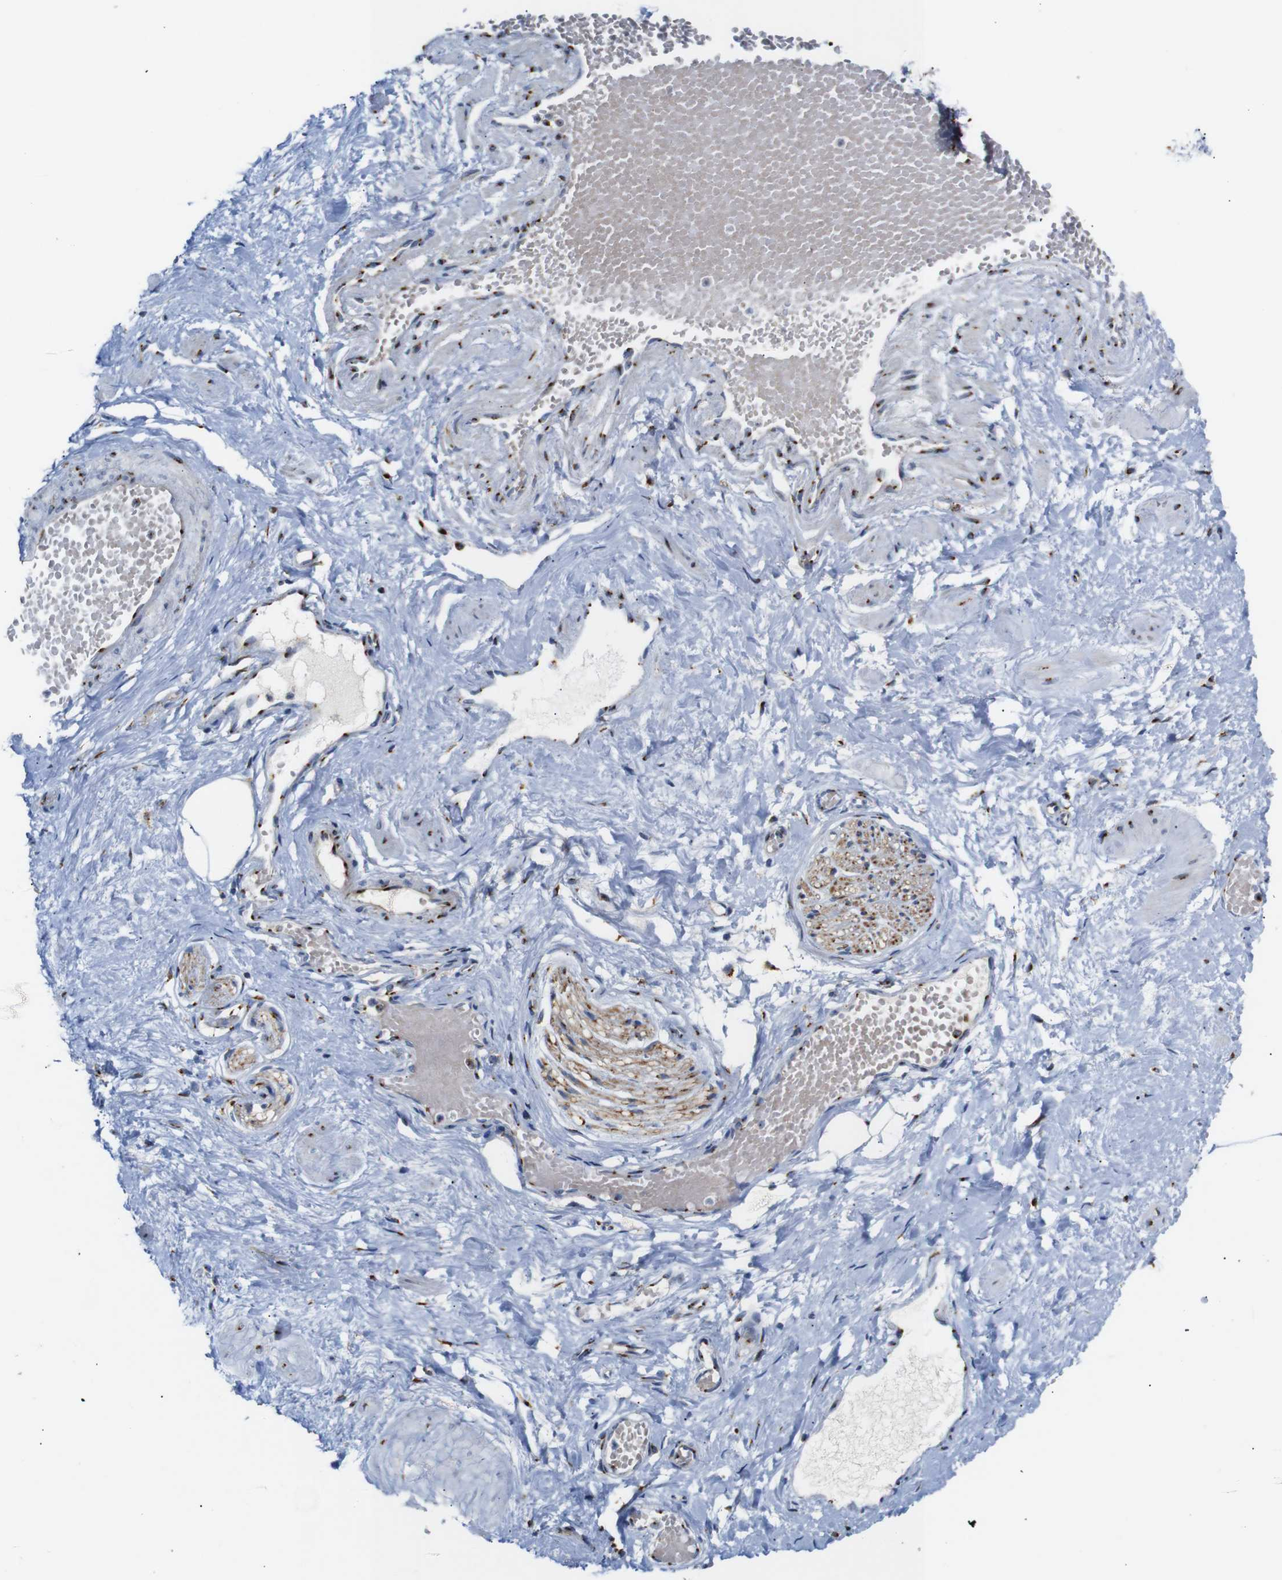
{"staining": {"intensity": "moderate", "quantity": ">75%", "location": "cytoplasmic/membranous"}, "tissue": "adipose tissue", "cell_type": "Adipocytes", "image_type": "normal", "snomed": [{"axis": "morphology", "description": "Normal tissue, NOS"}, {"axis": "topography", "description": "Soft tissue"}, {"axis": "topography", "description": "Vascular tissue"}], "caption": "This micrograph shows immunohistochemistry (IHC) staining of unremarkable human adipose tissue, with medium moderate cytoplasmic/membranous expression in approximately >75% of adipocytes.", "gene": "TGOLN2", "patient": {"sex": "female", "age": 35}}